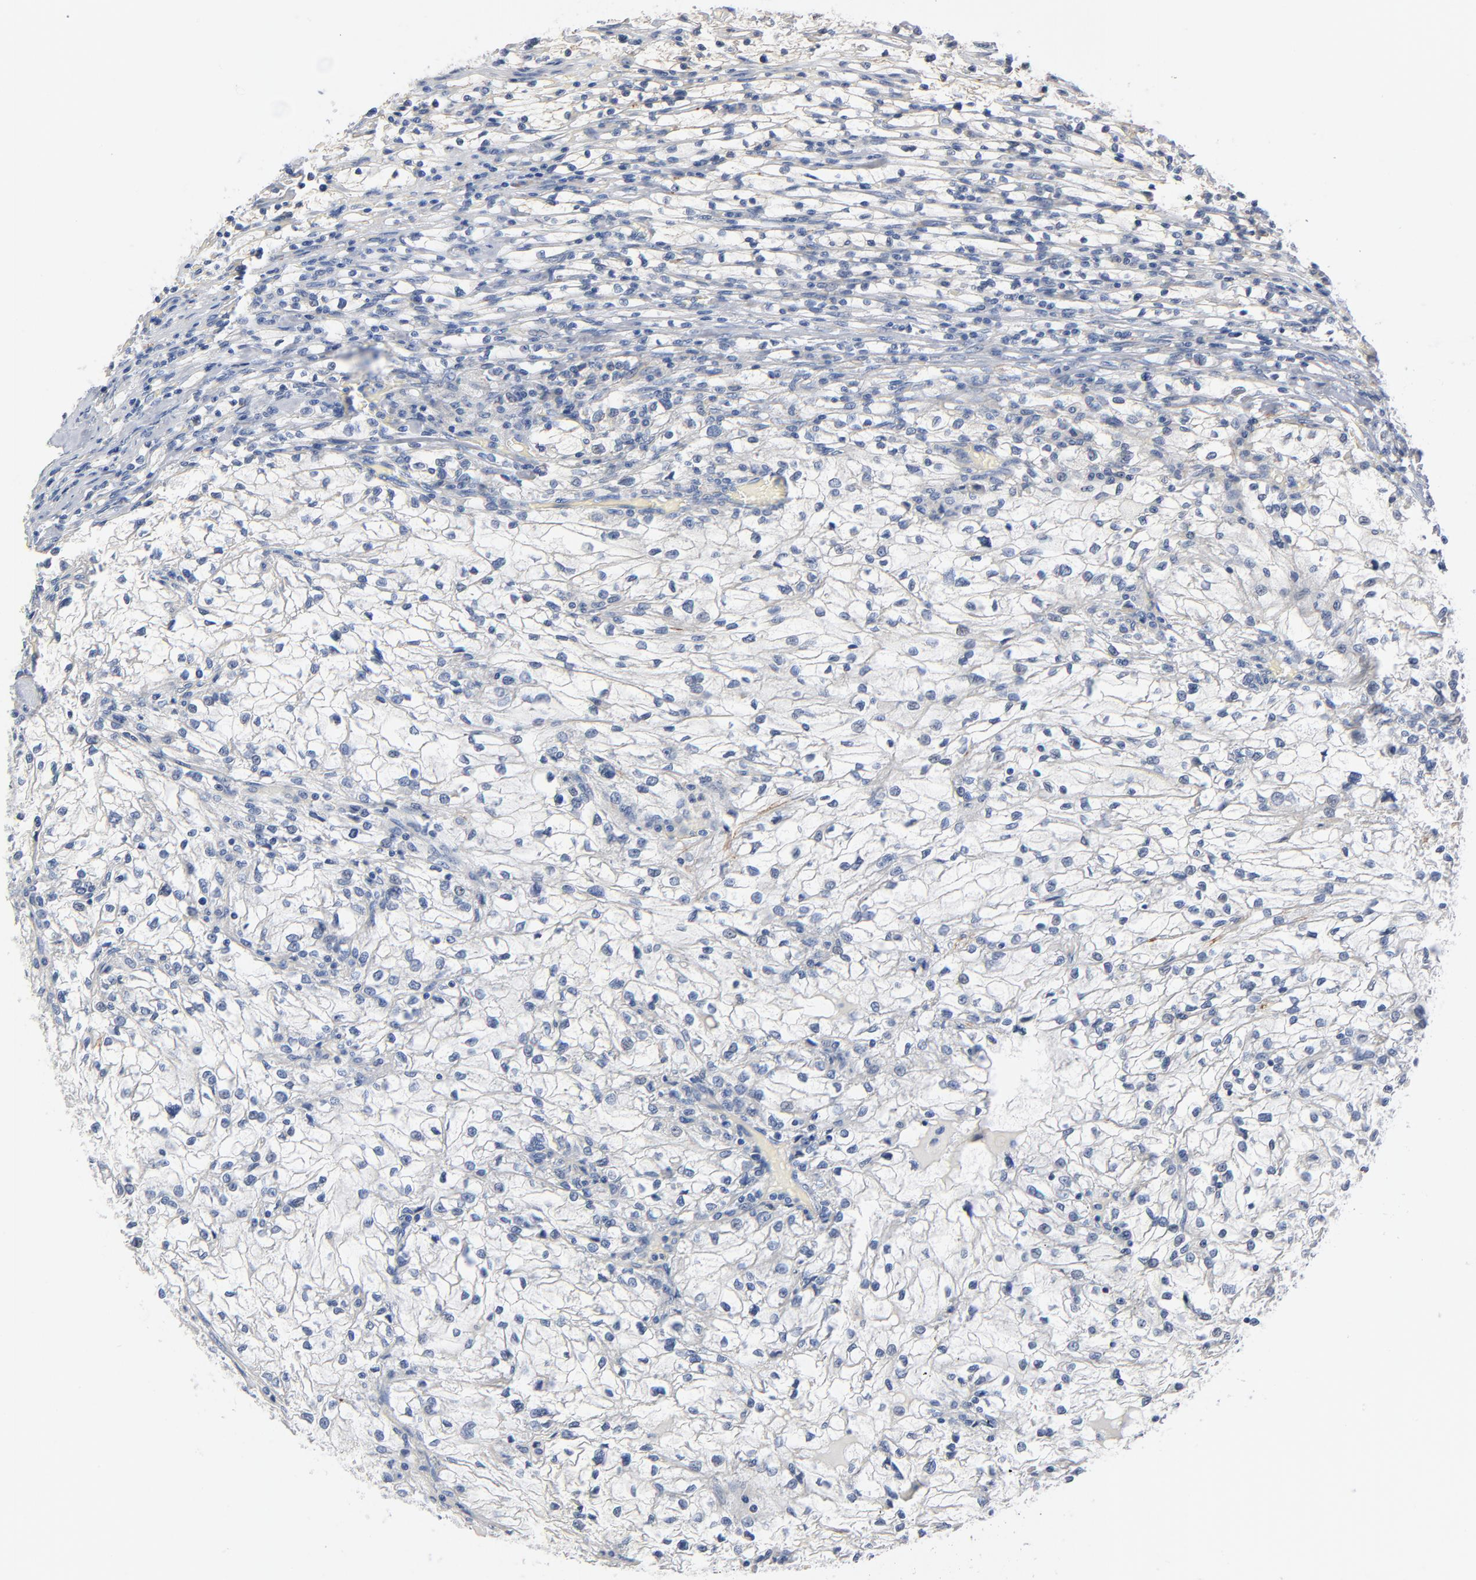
{"staining": {"intensity": "negative", "quantity": "none", "location": "none"}, "tissue": "renal cancer", "cell_type": "Tumor cells", "image_type": "cancer", "snomed": [{"axis": "morphology", "description": "Adenocarcinoma, NOS"}, {"axis": "topography", "description": "Kidney"}], "caption": "The micrograph shows no significant positivity in tumor cells of renal cancer.", "gene": "IFT43", "patient": {"sex": "female", "age": 83}}